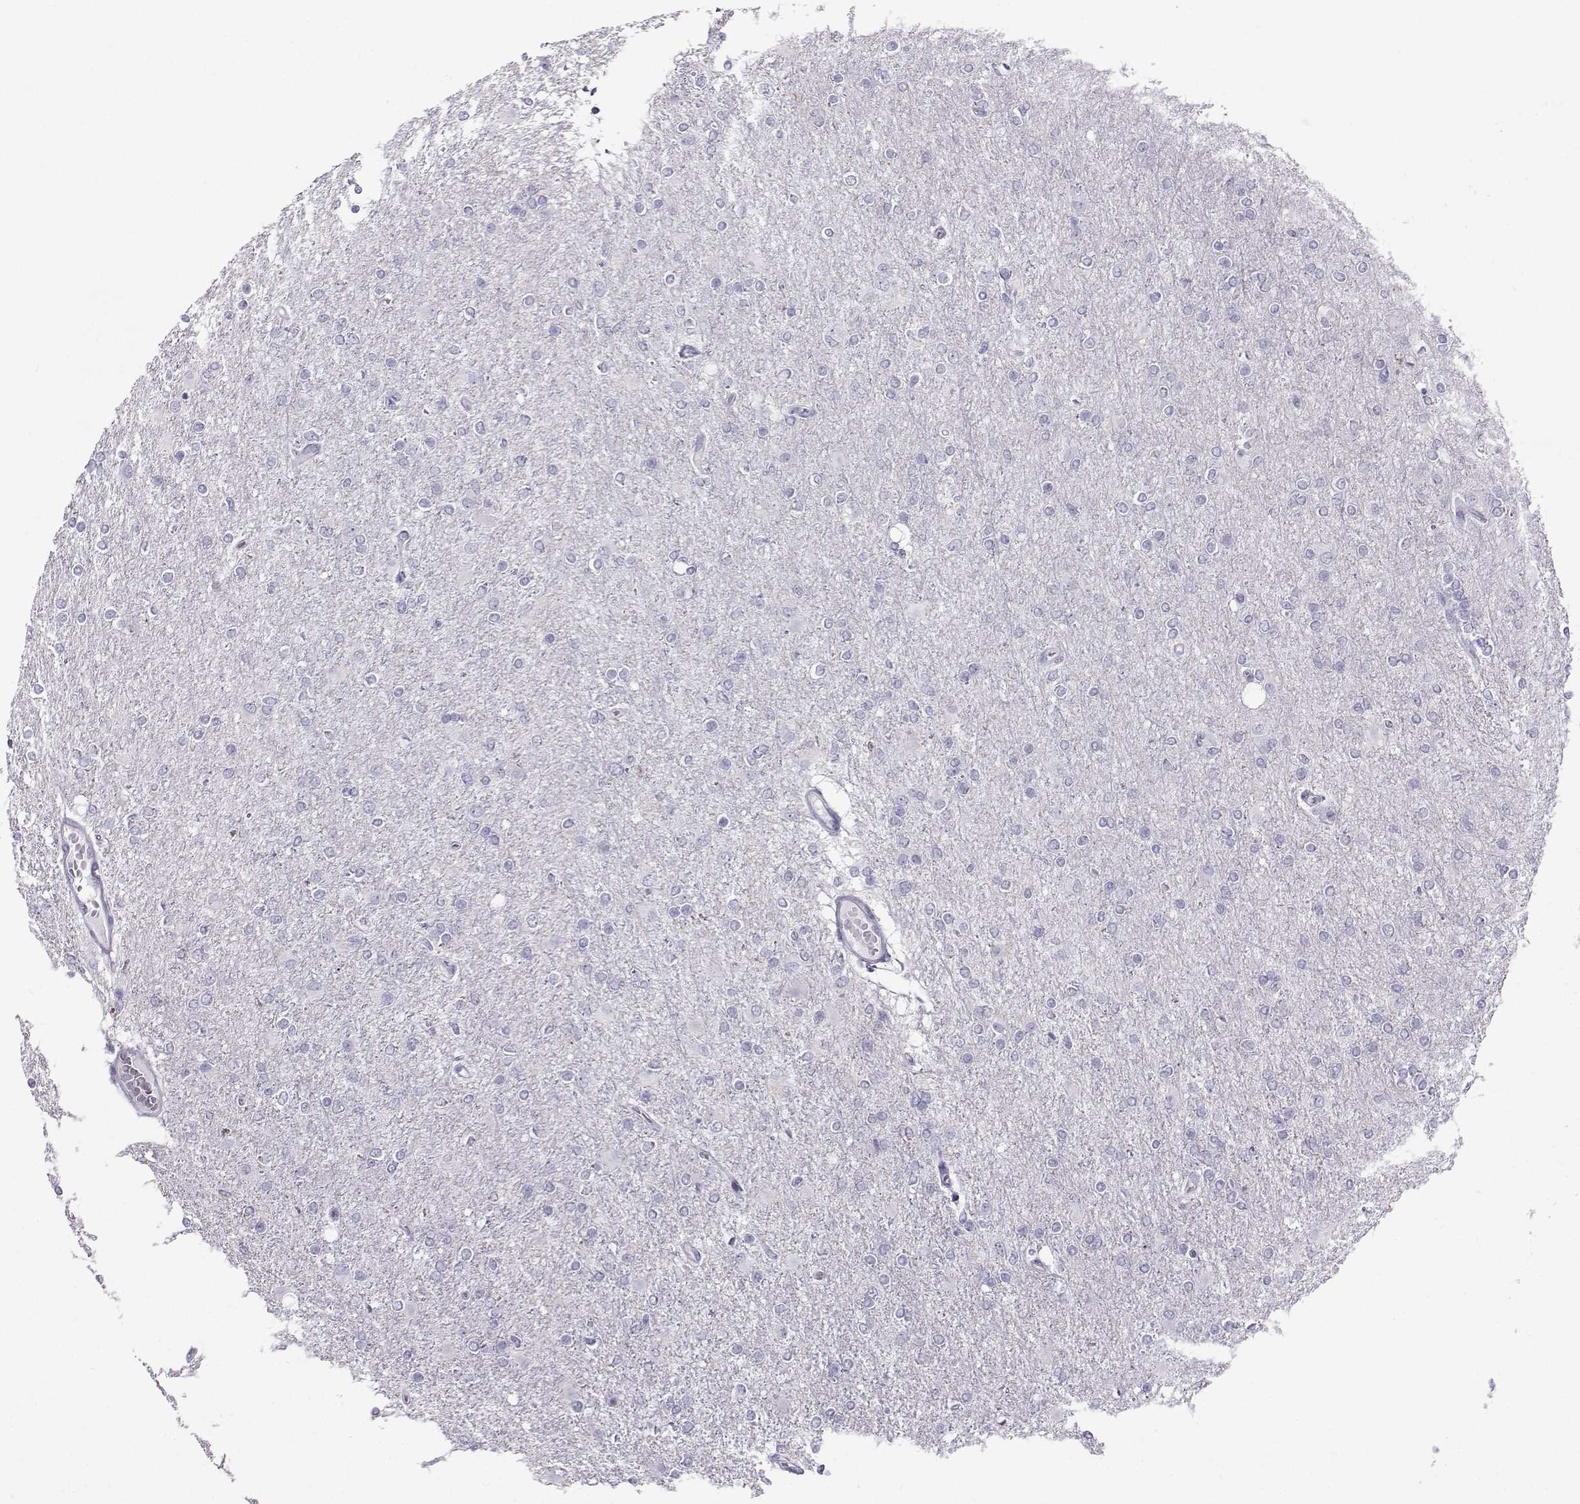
{"staining": {"intensity": "negative", "quantity": "none", "location": "none"}, "tissue": "glioma", "cell_type": "Tumor cells", "image_type": "cancer", "snomed": [{"axis": "morphology", "description": "Glioma, malignant, High grade"}, {"axis": "topography", "description": "Cerebral cortex"}], "caption": "High magnification brightfield microscopy of malignant high-grade glioma stained with DAB (brown) and counterstained with hematoxylin (blue): tumor cells show no significant positivity. The staining was performed using DAB to visualize the protein expression in brown, while the nuclei were stained in blue with hematoxylin (Magnification: 20x).", "gene": "PGK1", "patient": {"sex": "male", "age": 70}}